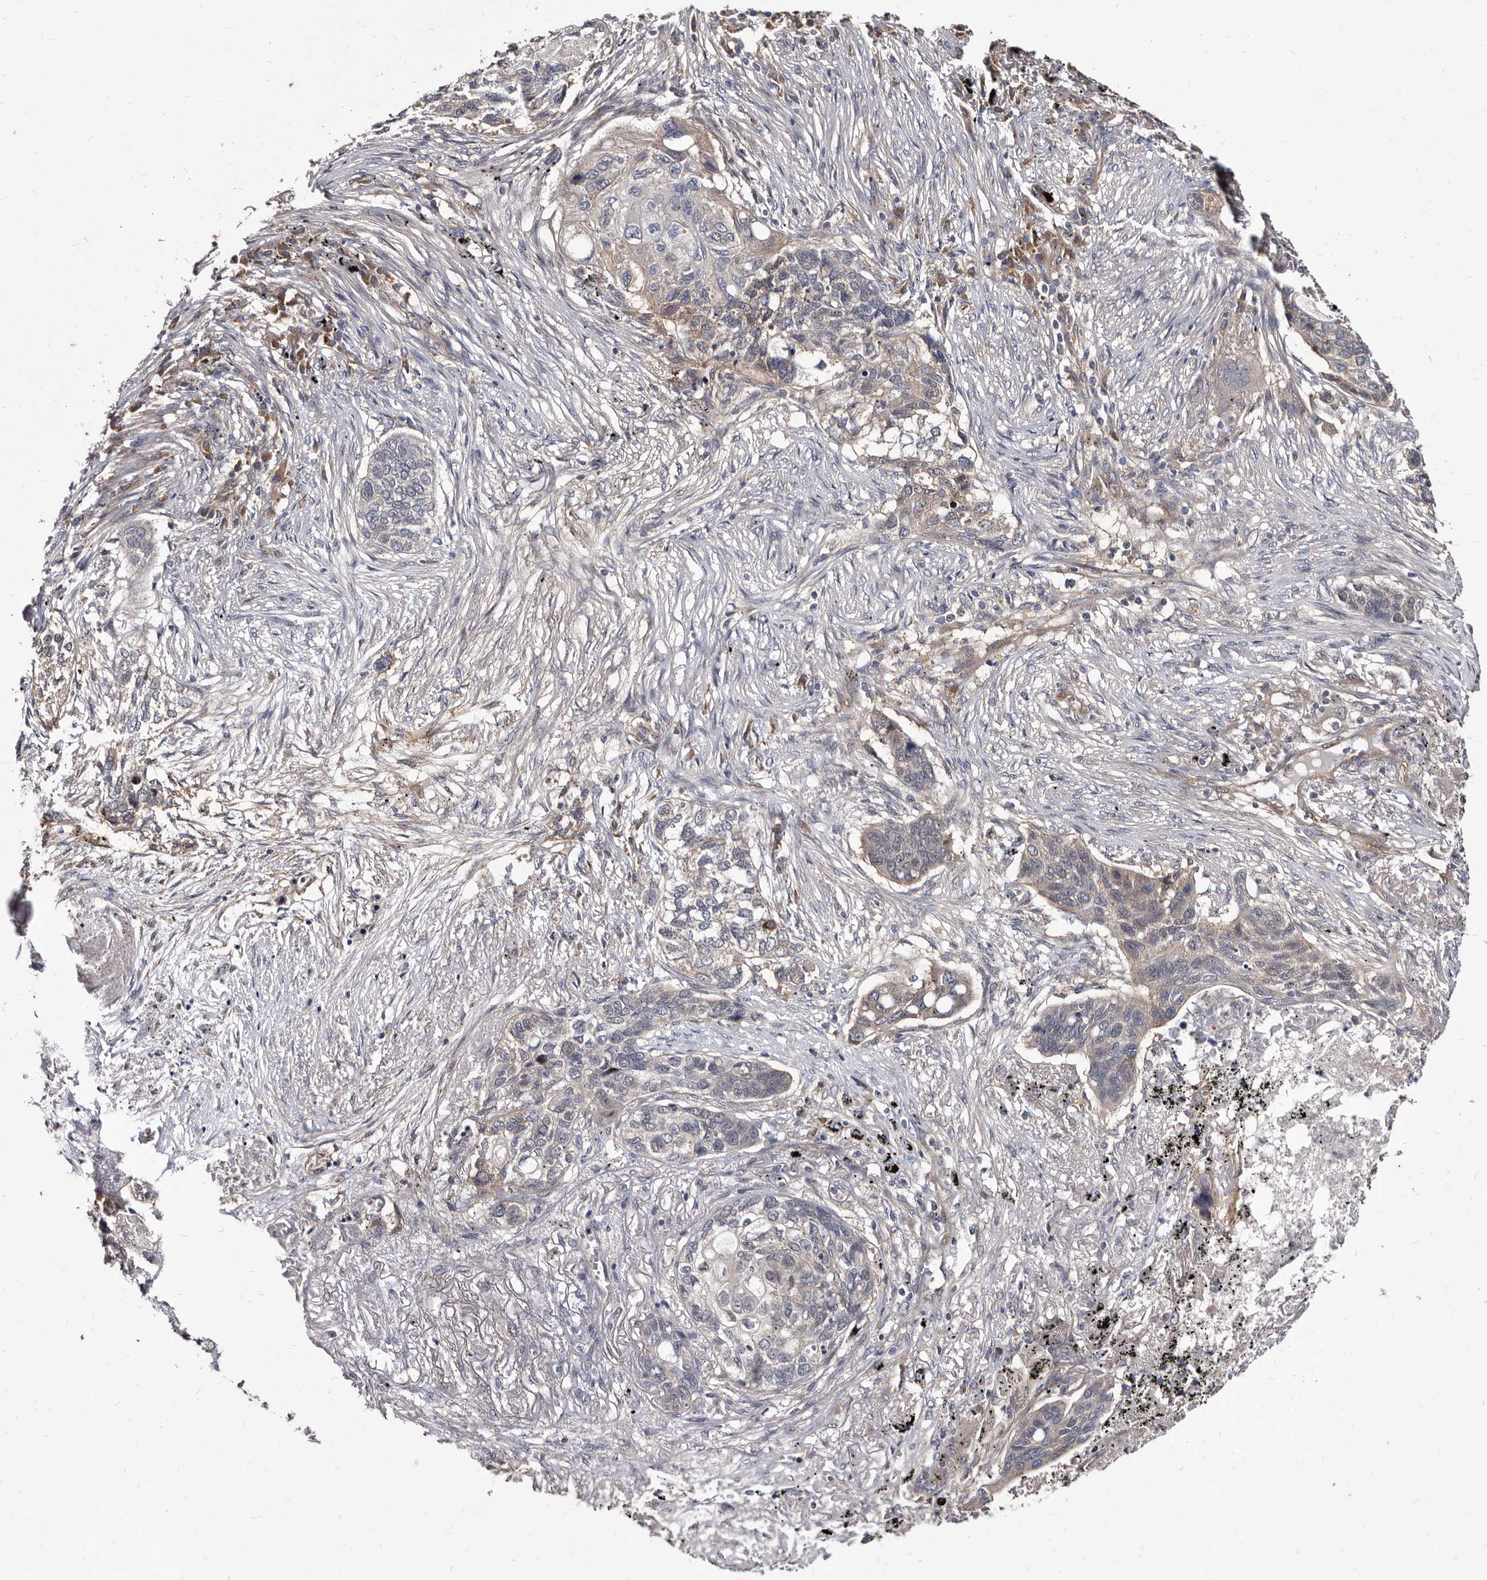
{"staining": {"intensity": "weak", "quantity": "25%-75%", "location": "cytoplasmic/membranous"}, "tissue": "lung cancer", "cell_type": "Tumor cells", "image_type": "cancer", "snomed": [{"axis": "morphology", "description": "Squamous cell carcinoma, NOS"}, {"axis": "topography", "description": "Lung"}], "caption": "Lung cancer tissue displays weak cytoplasmic/membranous expression in approximately 25%-75% of tumor cells", "gene": "ABCF2", "patient": {"sex": "female", "age": 63}}